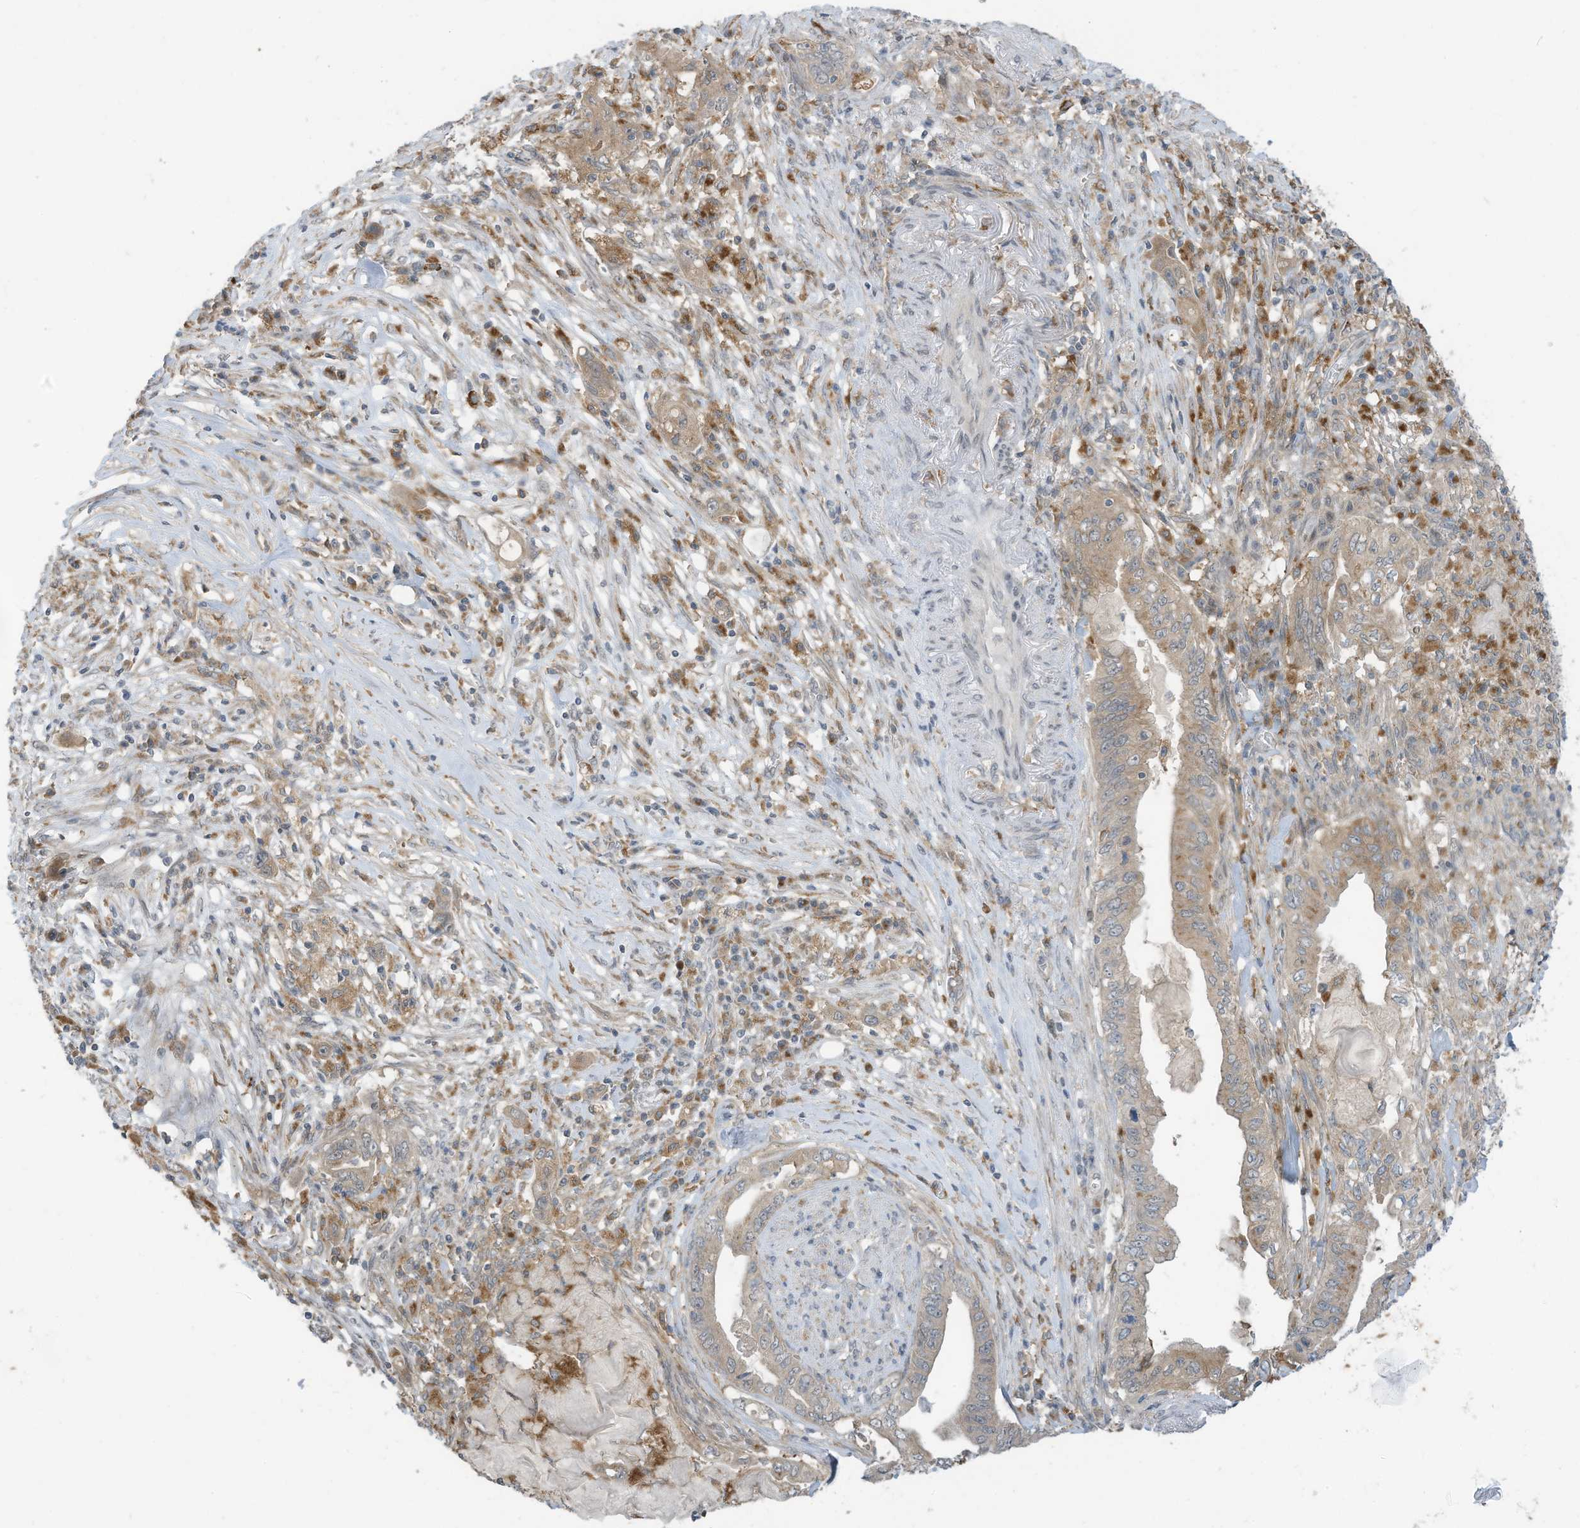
{"staining": {"intensity": "weak", "quantity": "25%-75%", "location": "cytoplasmic/membranous"}, "tissue": "pancreatic cancer", "cell_type": "Tumor cells", "image_type": "cancer", "snomed": [{"axis": "morphology", "description": "Adenocarcinoma, NOS"}, {"axis": "topography", "description": "Pancreas"}], "caption": "A brown stain labels weak cytoplasmic/membranous staining of a protein in pancreatic cancer (adenocarcinoma) tumor cells.", "gene": "DZIP3", "patient": {"sex": "female", "age": 73}}